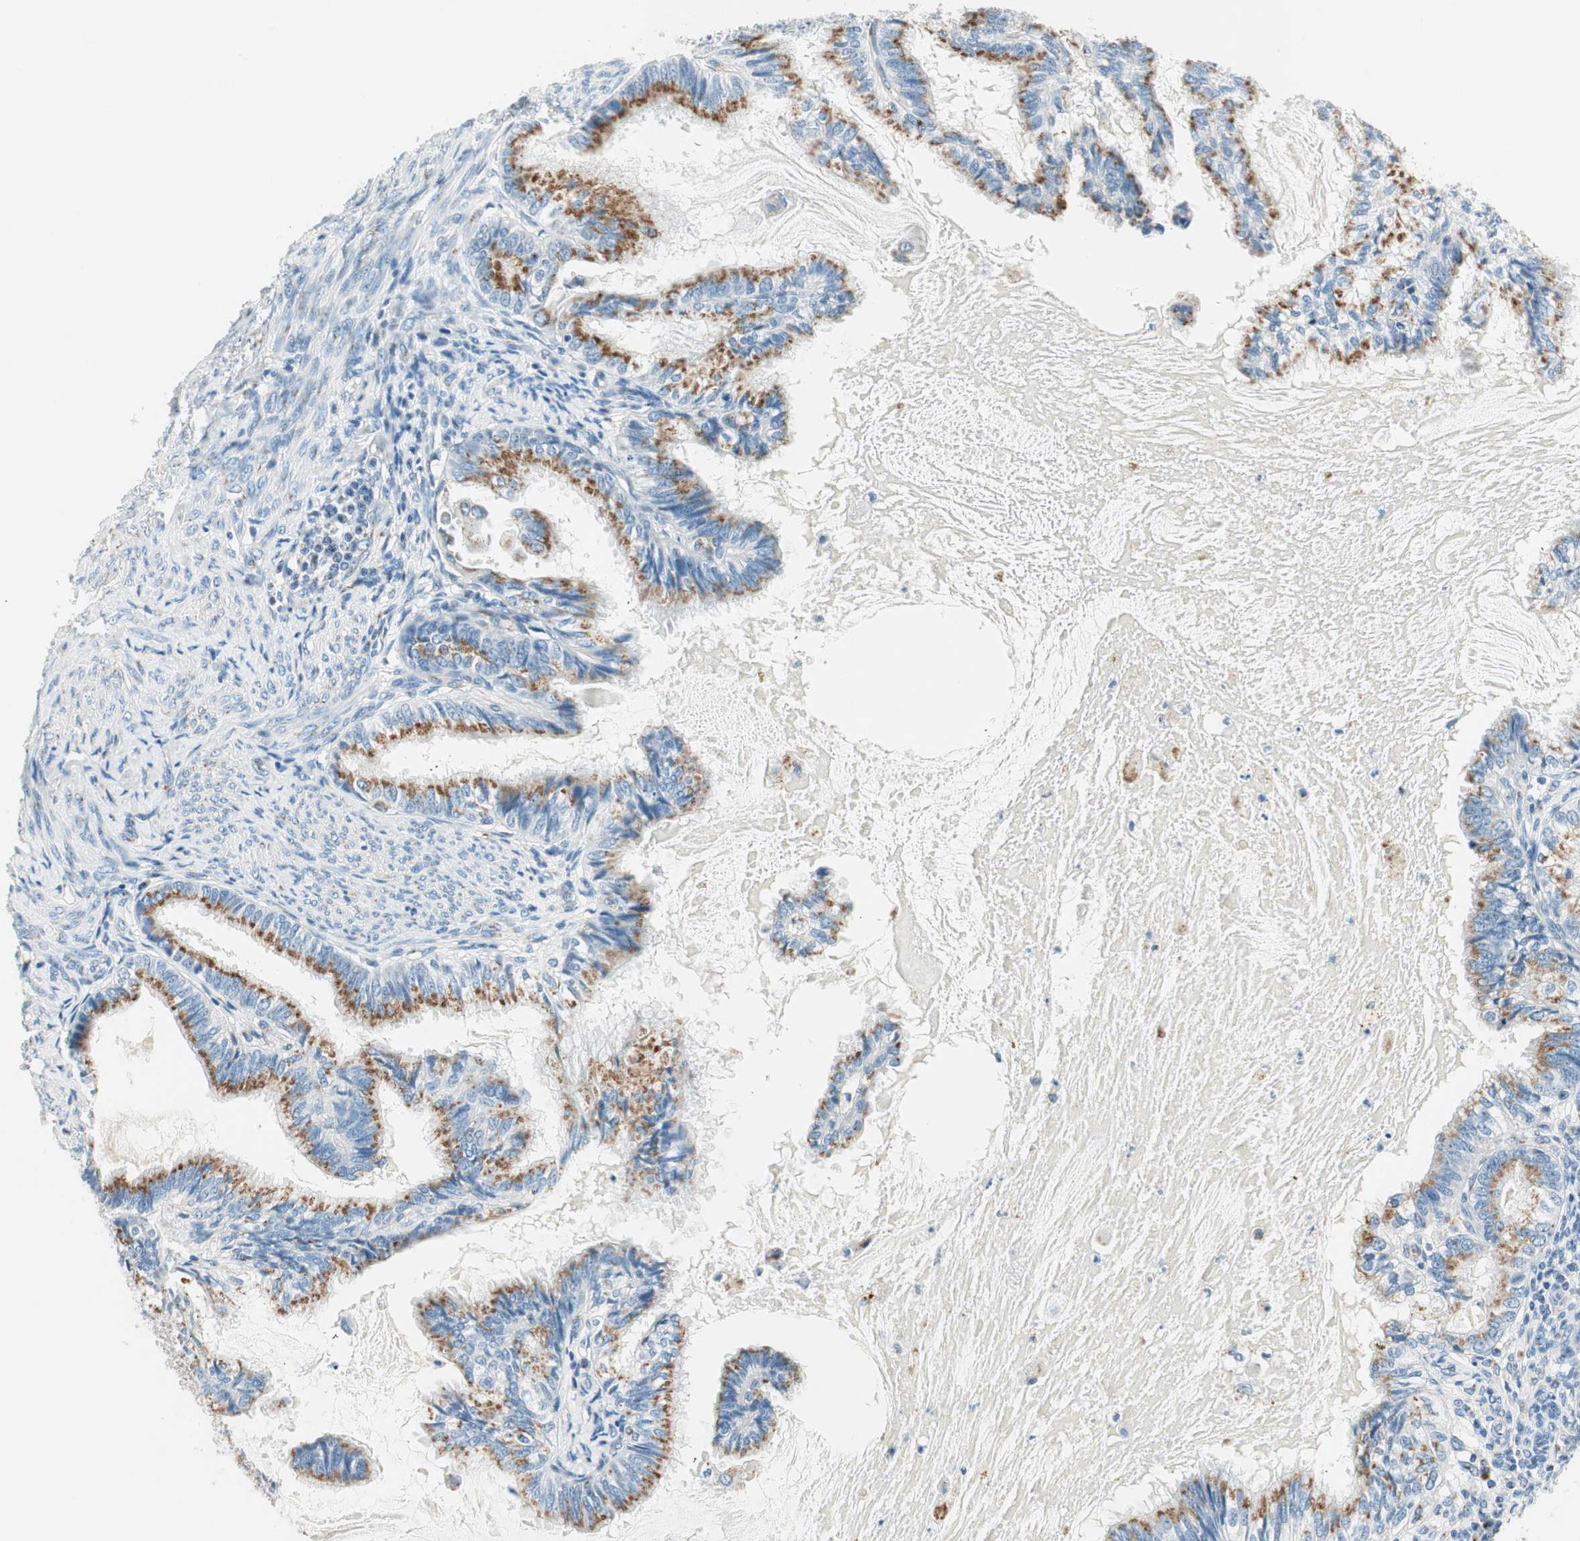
{"staining": {"intensity": "moderate", "quantity": ">75%", "location": "cytoplasmic/membranous"}, "tissue": "cervical cancer", "cell_type": "Tumor cells", "image_type": "cancer", "snomed": [{"axis": "morphology", "description": "Normal tissue, NOS"}, {"axis": "morphology", "description": "Adenocarcinoma, NOS"}, {"axis": "topography", "description": "Cervix"}, {"axis": "topography", "description": "Endometrium"}], "caption": "The photomicrograph exhibits a brown stain indicating the presence of a protein in the cytoplasmic/membranous of tumor cells in adenocarcinoma (cervical).", "gene": "TMF1", "patient": {"sex": "female", "age": 86}}